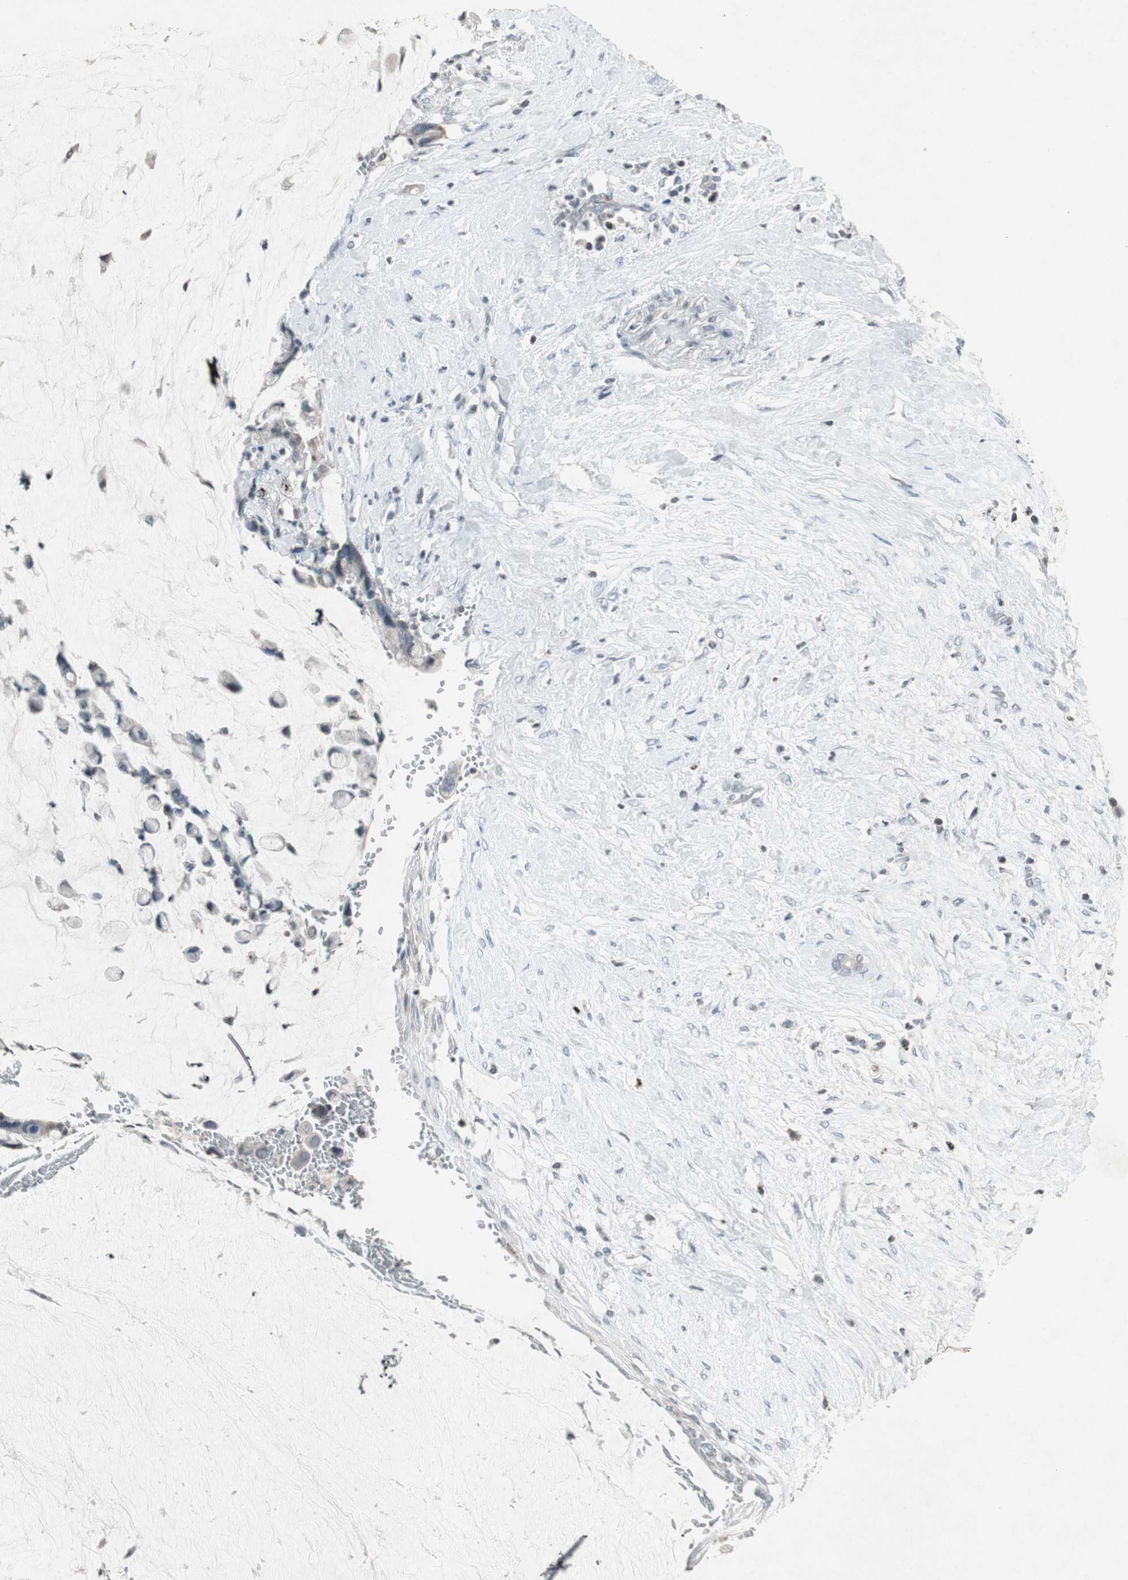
{"staining": {"intensity": "negative", "quantity": "none", "location": "none"}, "tissue": "pancreatic cancer", "cell_type": "Tumor cells", "image_type": "cancer", "snomed": [{"axis": "morphology", "description": "Adenocarcinoma, NOS"}, {"axis": "topography", "description": "Pancreas"}], "caption": "Image shows no protein positivity in tumor cells of adenocarcinoma (pancreatic) tissue.", "gene": "ARG2", "patient": {"sex": "male", "age": 41}}